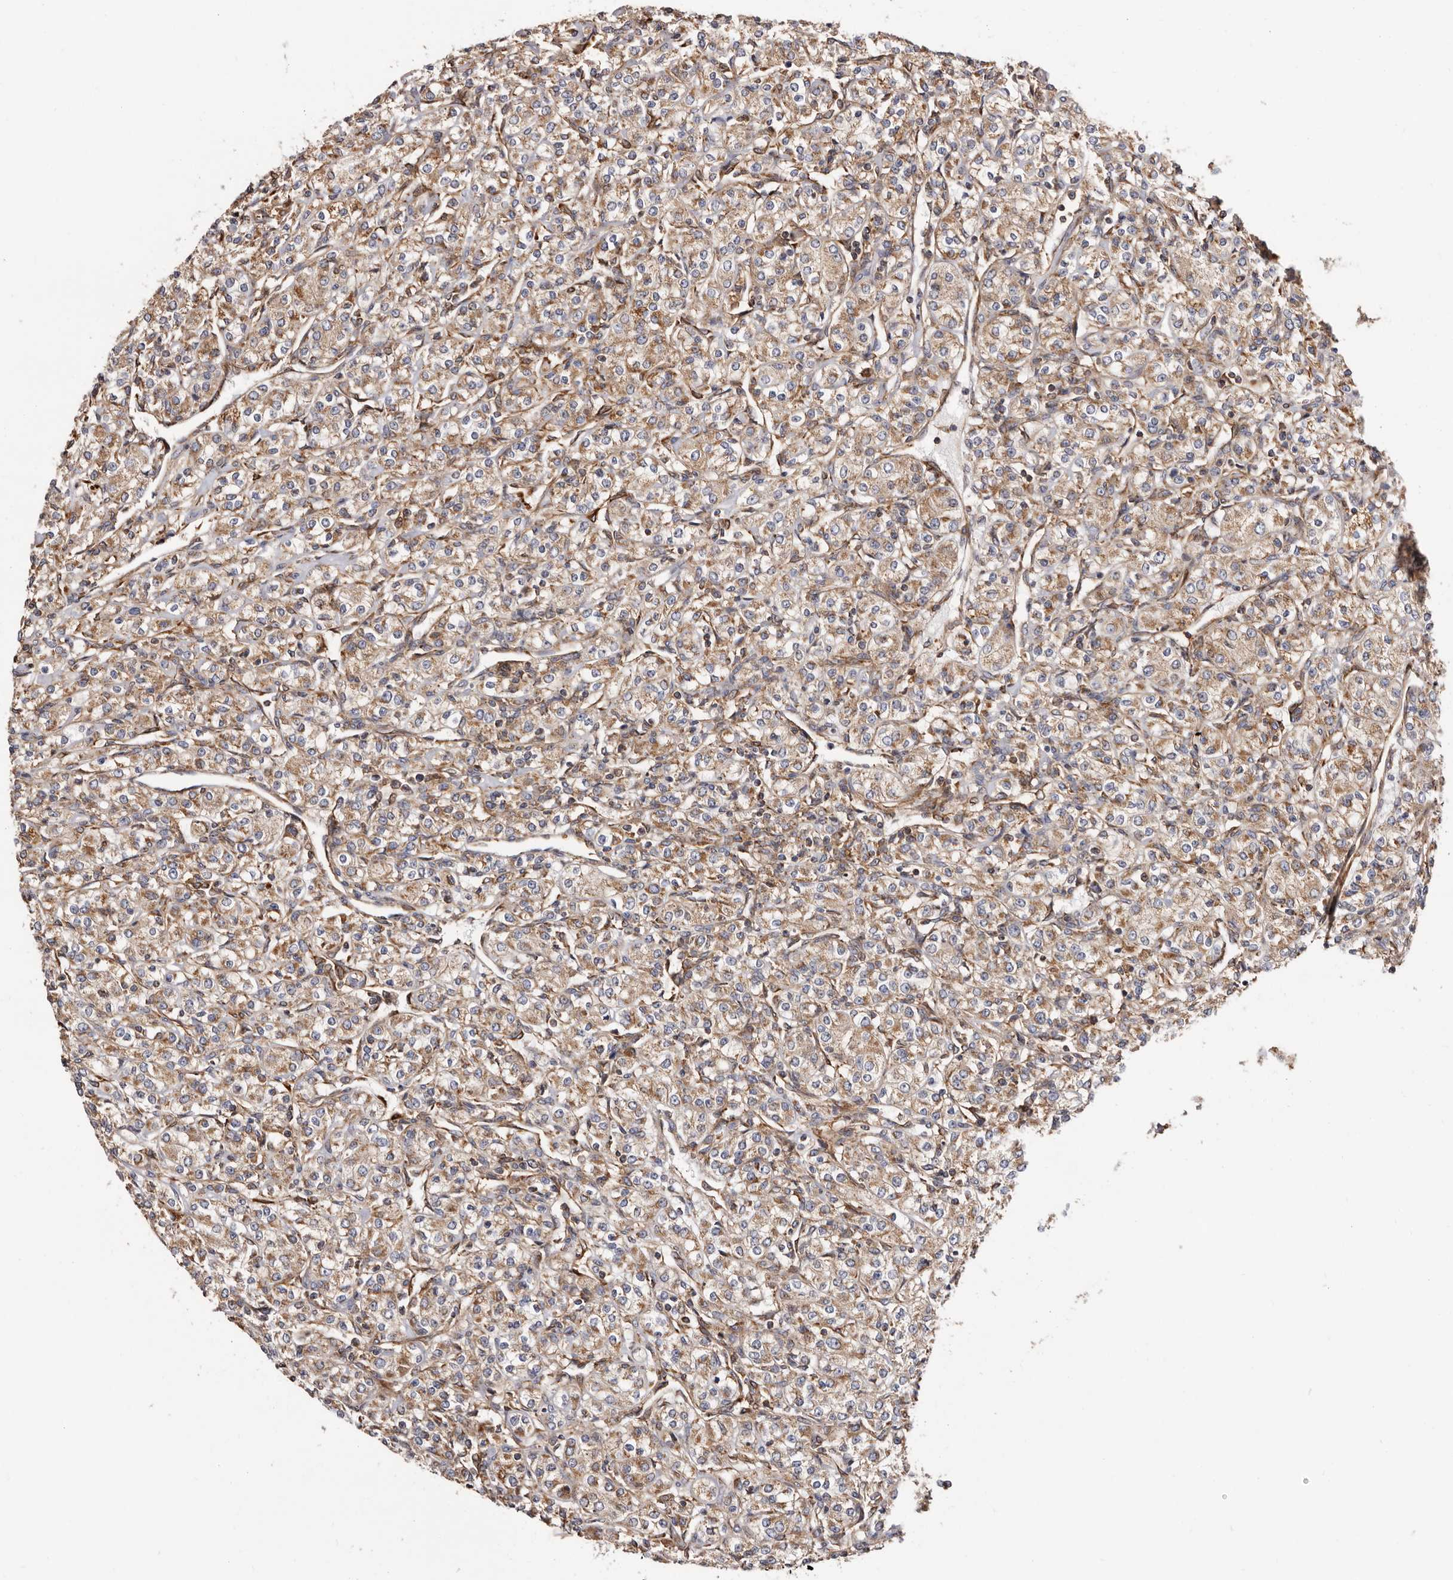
{"staining": {"intensity": "weak", "quantity": ">75%", "location": "cytoplasmic/membranous"}, "tissue": "renal cancer", "cell_type": "Tumor cells", "image_type": "cancer", "snomed": [{"axis": "morphology", "description": "Adenocarcinoma, NOS"}, {"axis": "topography", "description": "Kidney"}], "caption": "Renal cancer (adenocarcinoma) stained with a brown dye shows weak cytoplasmic/membranous positive staining in about >75% of tumor cells.", "gene": "COQ8B", "patient": {"sex": "male", "age": 77}}